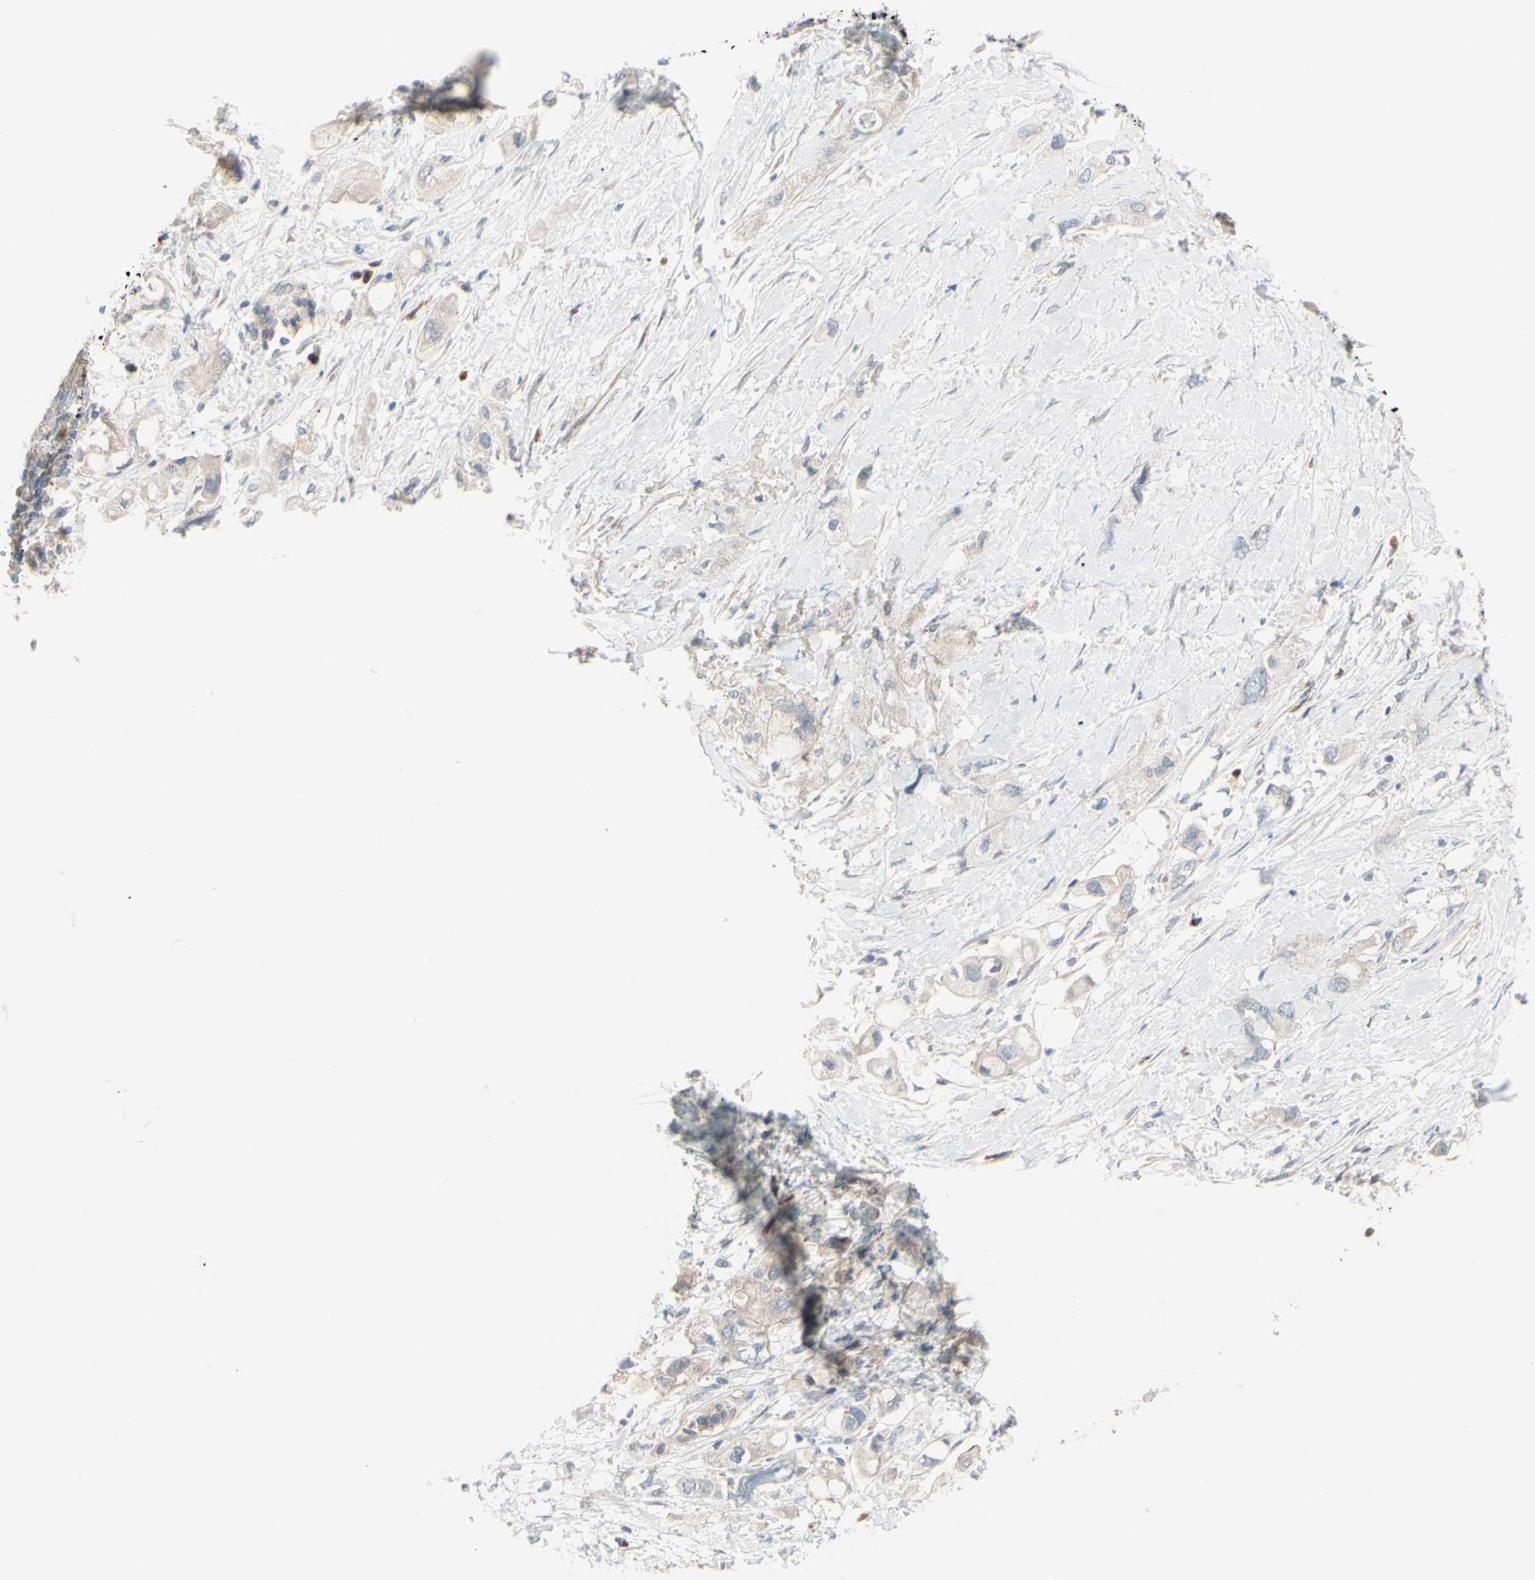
{"staining": {"intensity": "negative", "quantity": "none", "location": "none"}, "tissue": "pancreatic cancer", "cell_type": "Tumor cells", "image_type": "cancer", "snomed": [{"axis": "morphology", "description": "Adenocarcinoma, NOS"}, {"axis": "topography", "description": "Pancreas"}], "caption": "IHC histopathology image of adenocarcinoma (pancreatic) stained for a protein (brown), which reveals no staining in tumor cells. (Immunohistochemistry, brightfield microscopy, high magnification).", "gene": "LRRK1", "patient": {"sex": "female", "age": 56}}